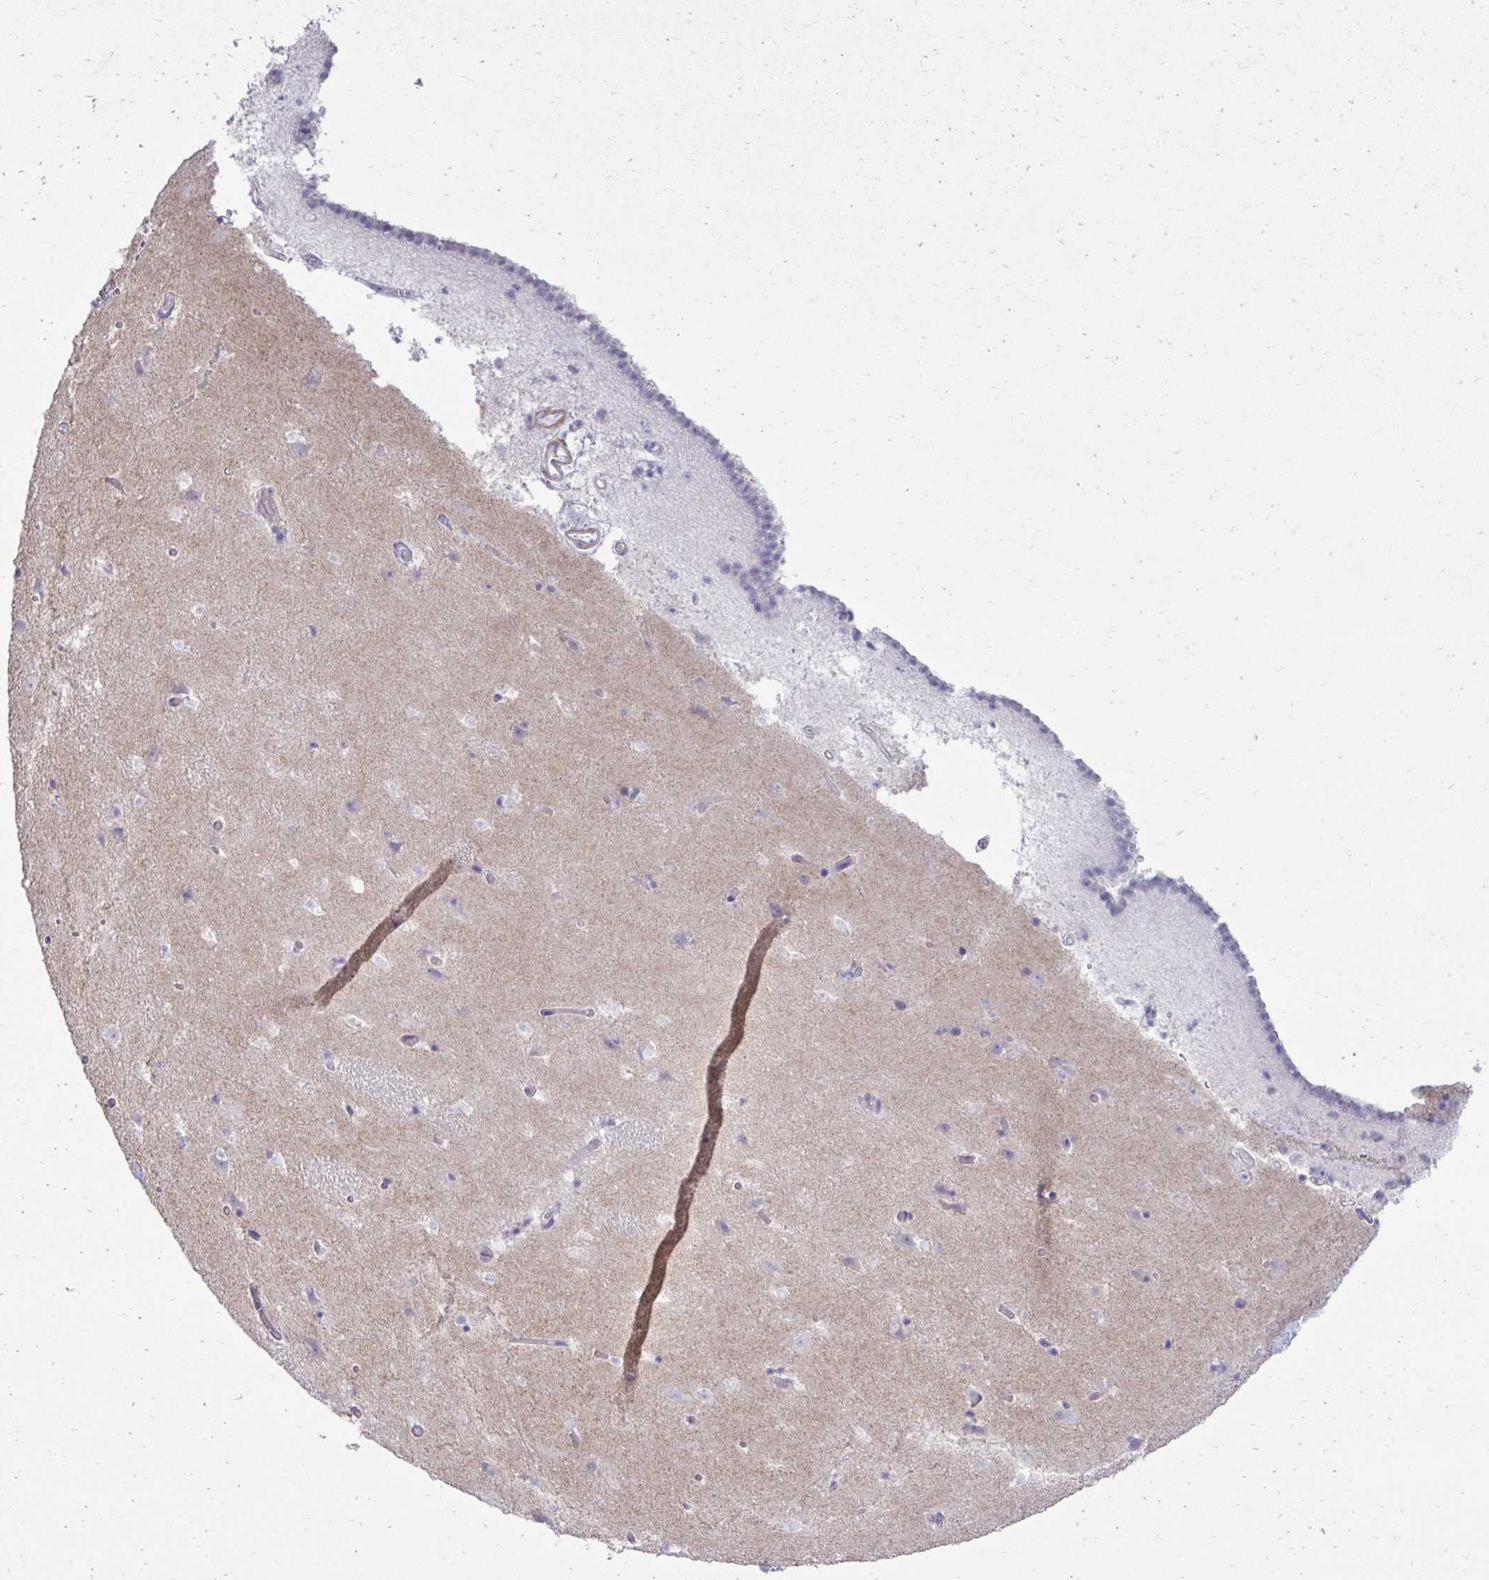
{"staining": {"intensity": "negative", "quantity": "none", "location": "none"}, "tissue": "caudate", "cell_type": "Glial cells", "image_type": "normal", "snomed": [{"axis": "morphology", "description": "Normal tissue, NOS"}, {"axis": "topography", "description": "Lateral ventricle wall"}], "caption": "This is a image of immunohistochemistry staining of benign caudate, which shows no positivity in glial cells.", "gene": "SLC30A3", "patient": {"sex": "male", "age": 37}}